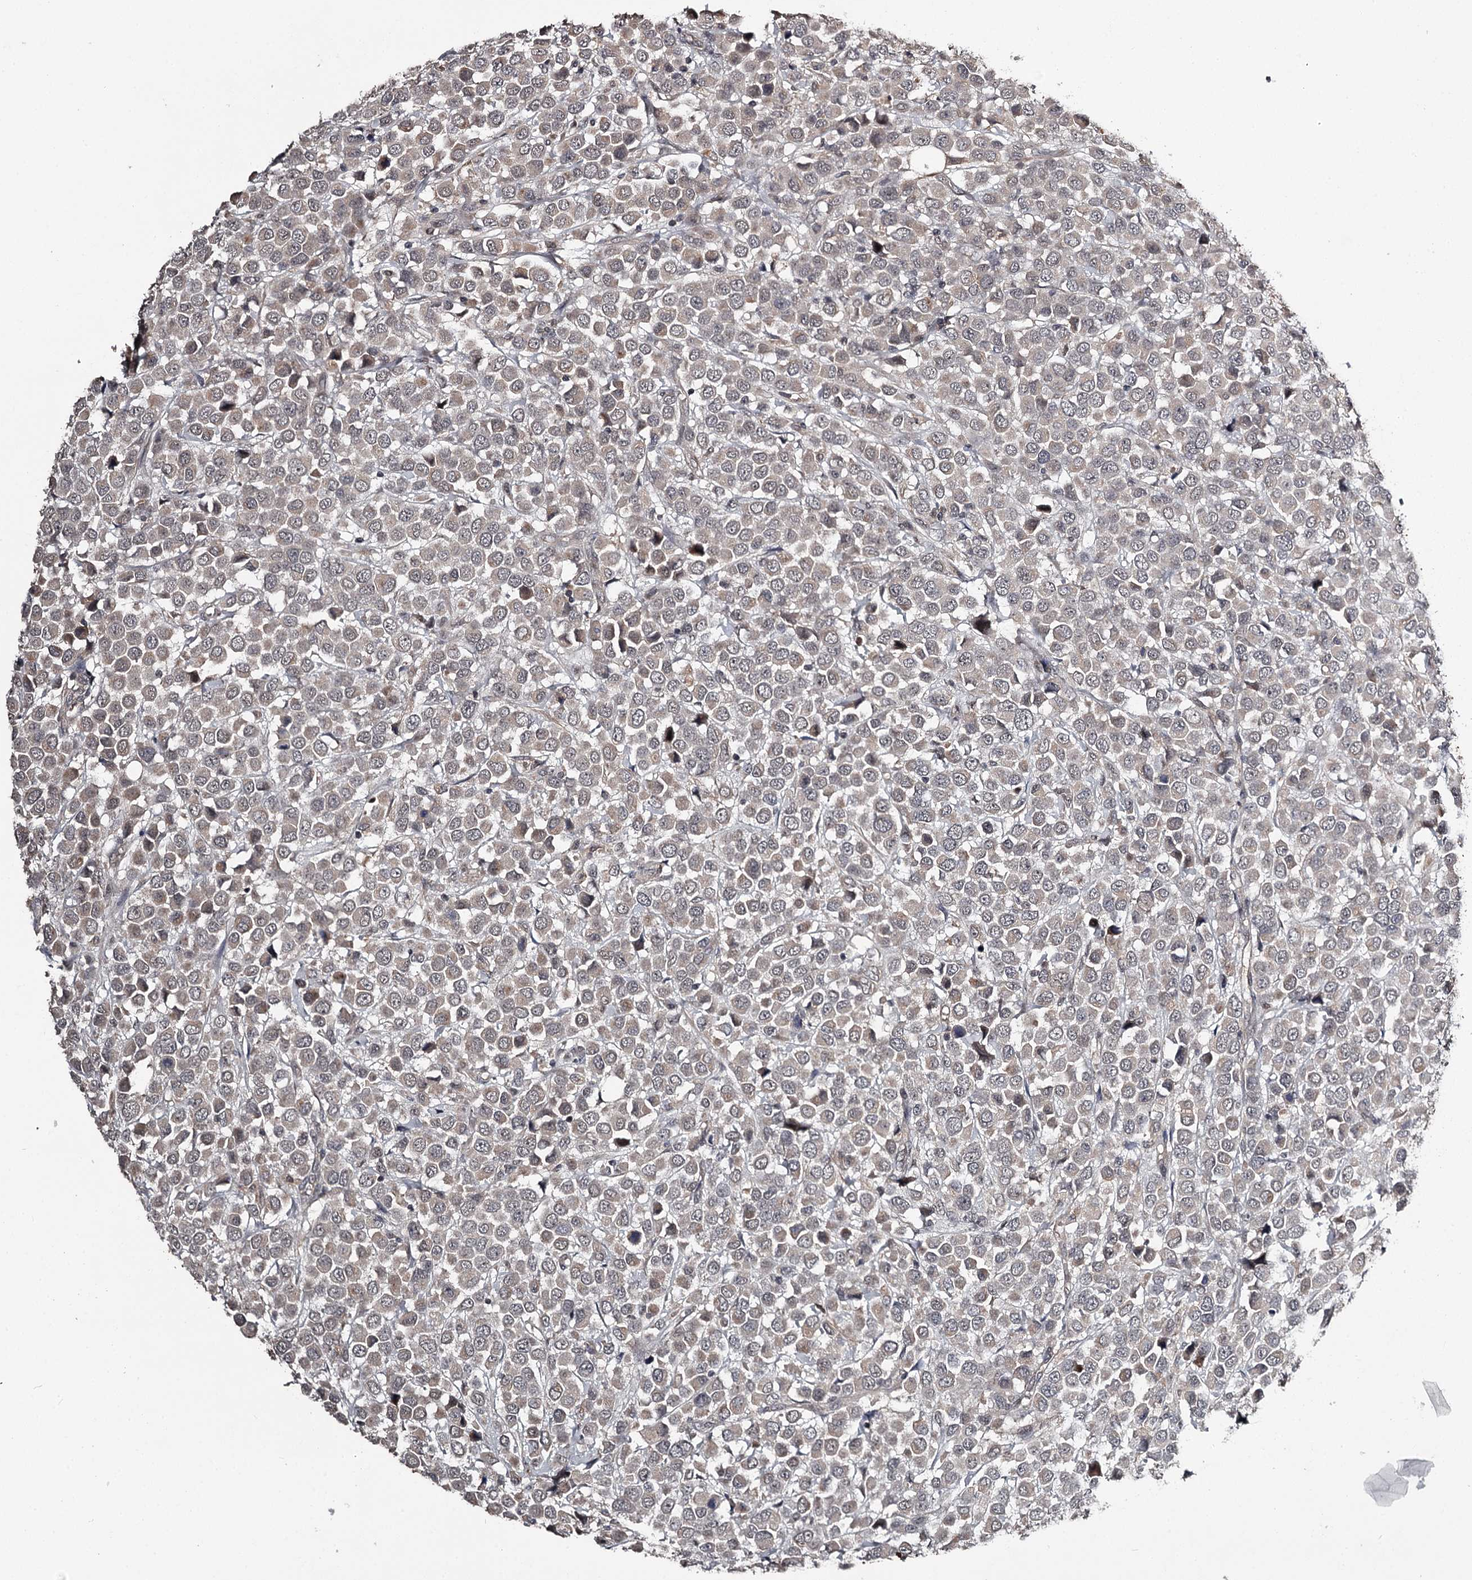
{"staining": {"intensity": "weak", "quantity": ">75%", "location": "cytoplasmic/membranous"}, "tissue": "breast cancer", "cell_type": "Tumor cells", "image_type": "cancer", "snomed": [{"axis": "morphology", "description": "Duct carcinoma"}, {"axis": "topography", "description": "Breast"}], "caption": "IHC staining of invasive ductal carcinoma (breast), which reveals low levels of weak cytoplasmic/membranous positivity in about >75% of tumor cells indicating weak cytoplasmic/membranous protein expression. The staining was performed using DAB (3,3'-diaminobenzidine) (brown) for protein detection and nuclei were counterstained in hematoxylin (blue).", "gene": "CWF19L2", "patient": {"sex": "female", "age": 61}}